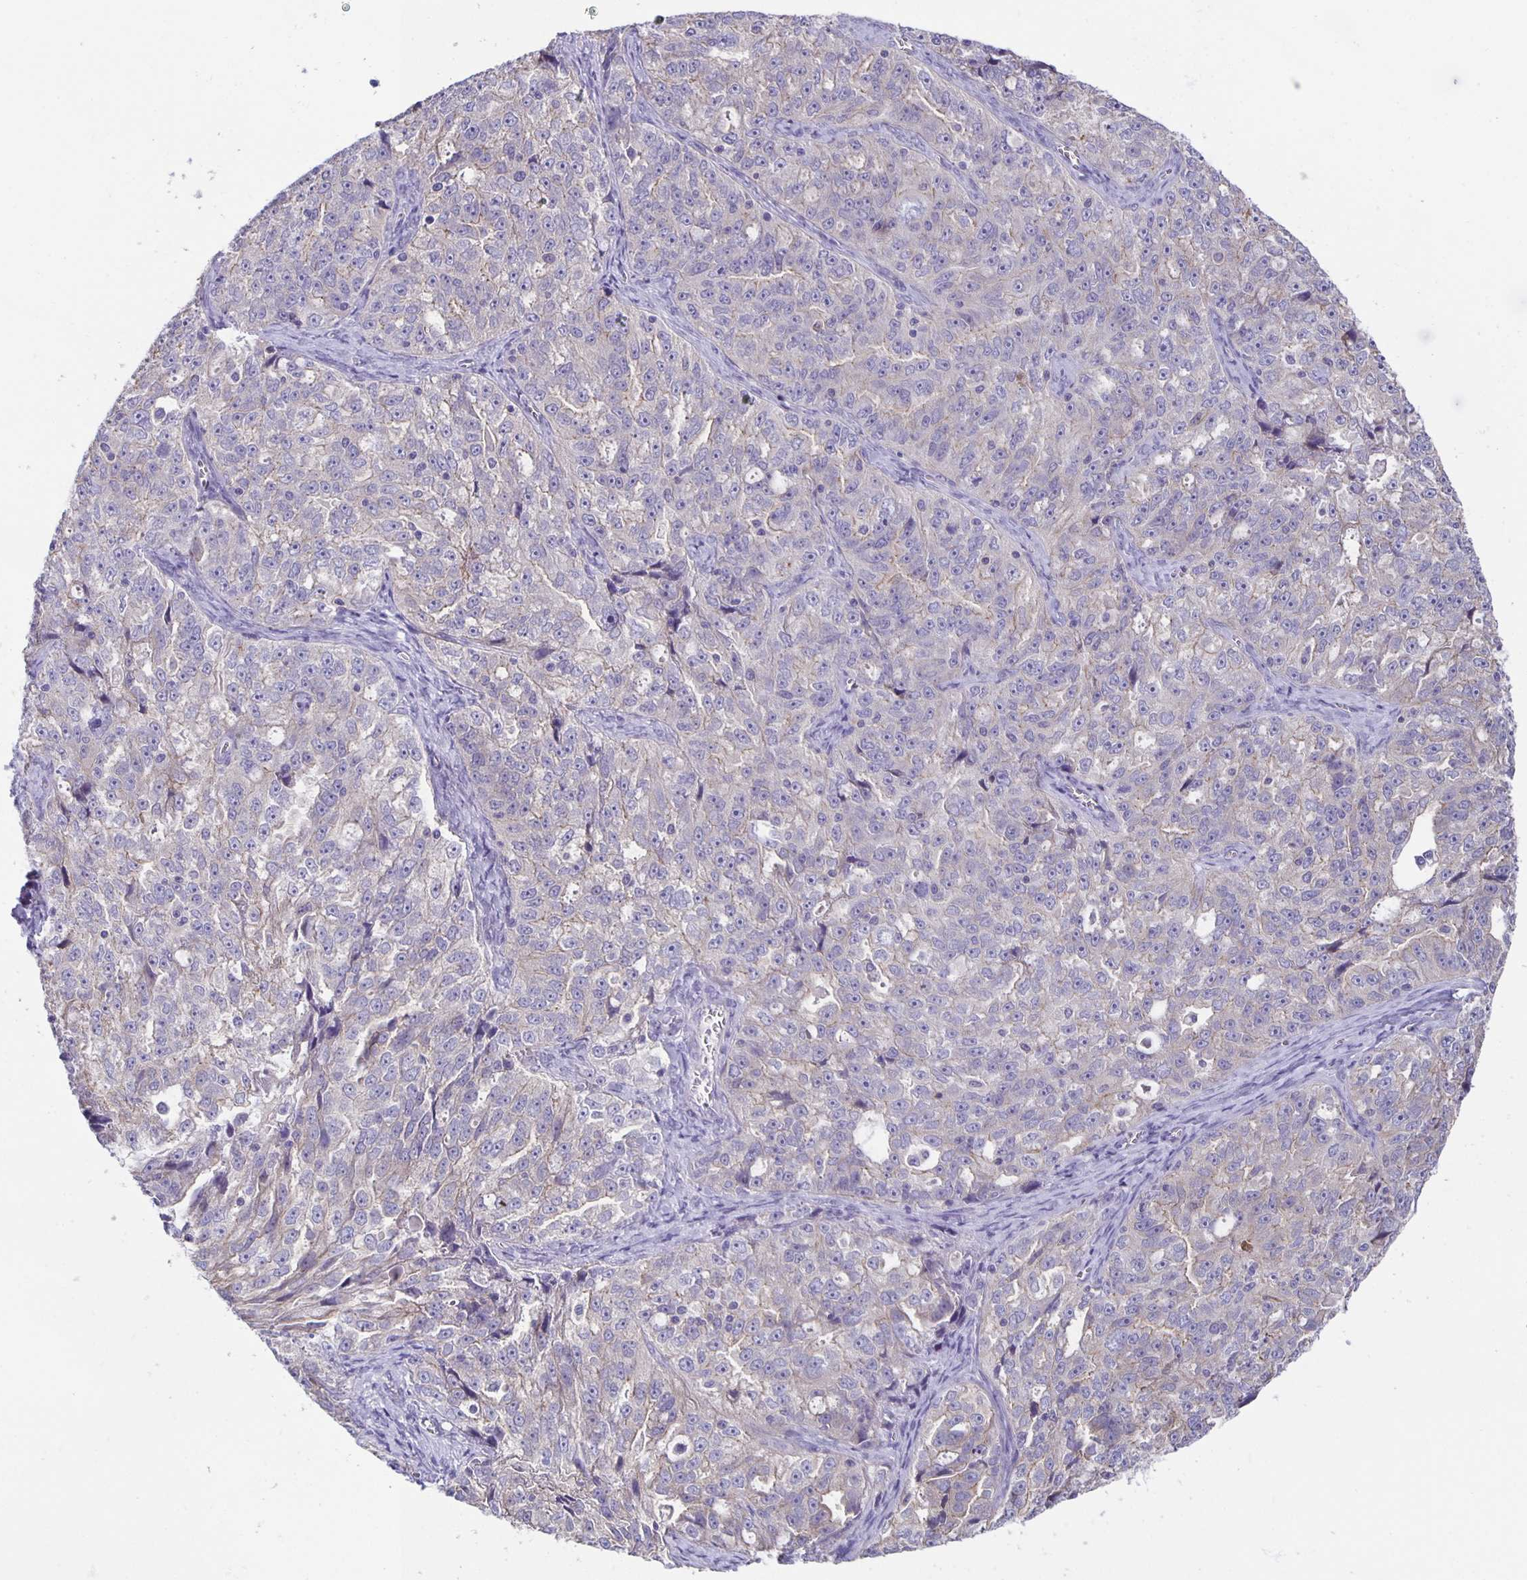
{"staining": {"intensity": "negative", "quantity": "none", "location": "none"}, "tissue": "ovarian cancer", "cell_type": "Tumor cells", "image_type": "cancer", "snomed": [{"axis": "morphology", "description": "Cystadenocarcinoma, serous, NOS"}, {"axis": "topography", "description": "Ovary"}], "caption": "A photomicrograph of human serous cystadenocarcinoma (ovarian) is negative for staining in tumor cells. (Stains: DAB (3,3'-diaminobenzidine) immunohistochemistry (IHC) with hematoxylin counter stain, Microscopy: brightfield microscopy at high magnification).", "gene": "PTPN3", "patient": {"sex": "female", "age": 51}}